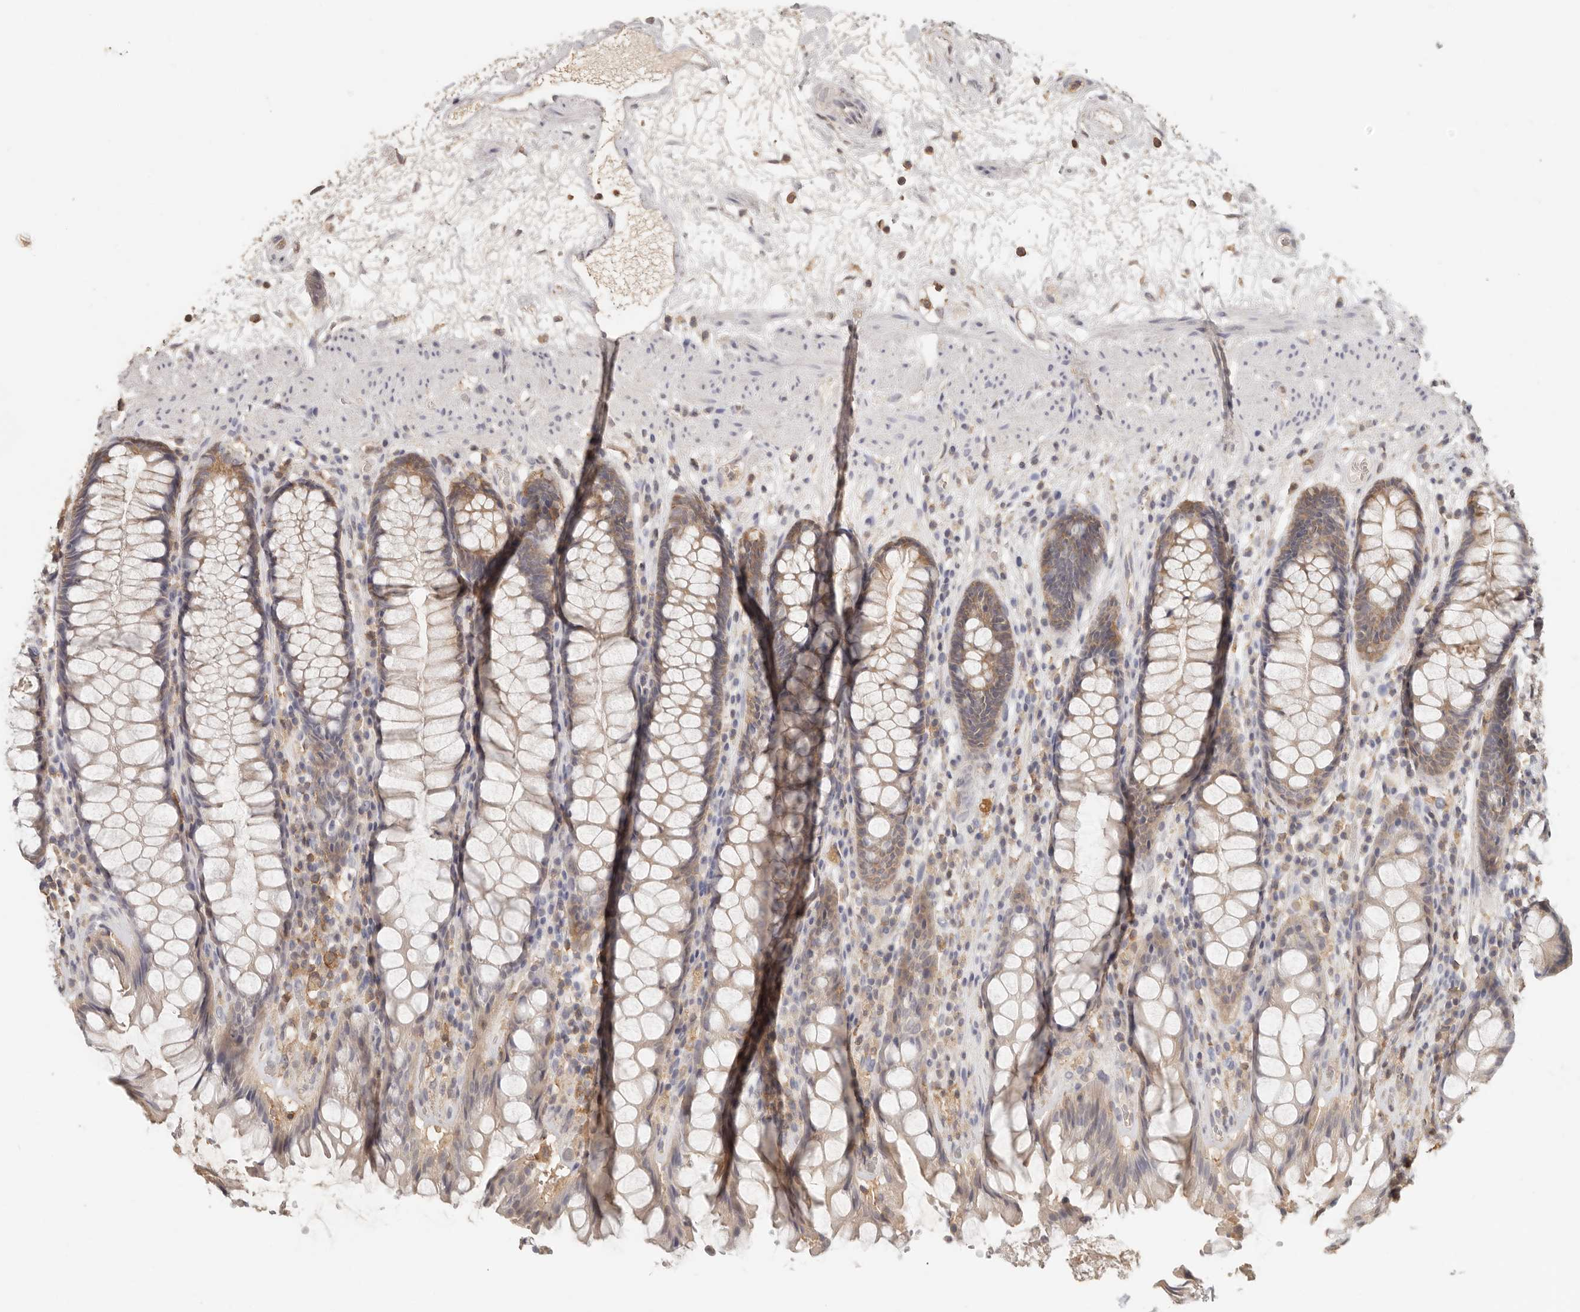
{"staining": {"intensity": "moderate", "quantity": "25%-75%", "location": "cytoplasmic/membranous"}, "tissue": "rectum", "cell_type": "Glandular cells", "image_type": "normal", "snomed": [{"axis": "morphology", "description": "Normal tissue, NOS"}, {"axis": "topography", "description": "Rectum"}], "caption": "Immunohistochemical staining of unremarkable human rectum exhibits medium levels of moderate cytoplasmic/membranous staining in approximately 25%-75% of glandular cells.", "gene": "CSK", "patient": {"sex": "male", "age": 64}}